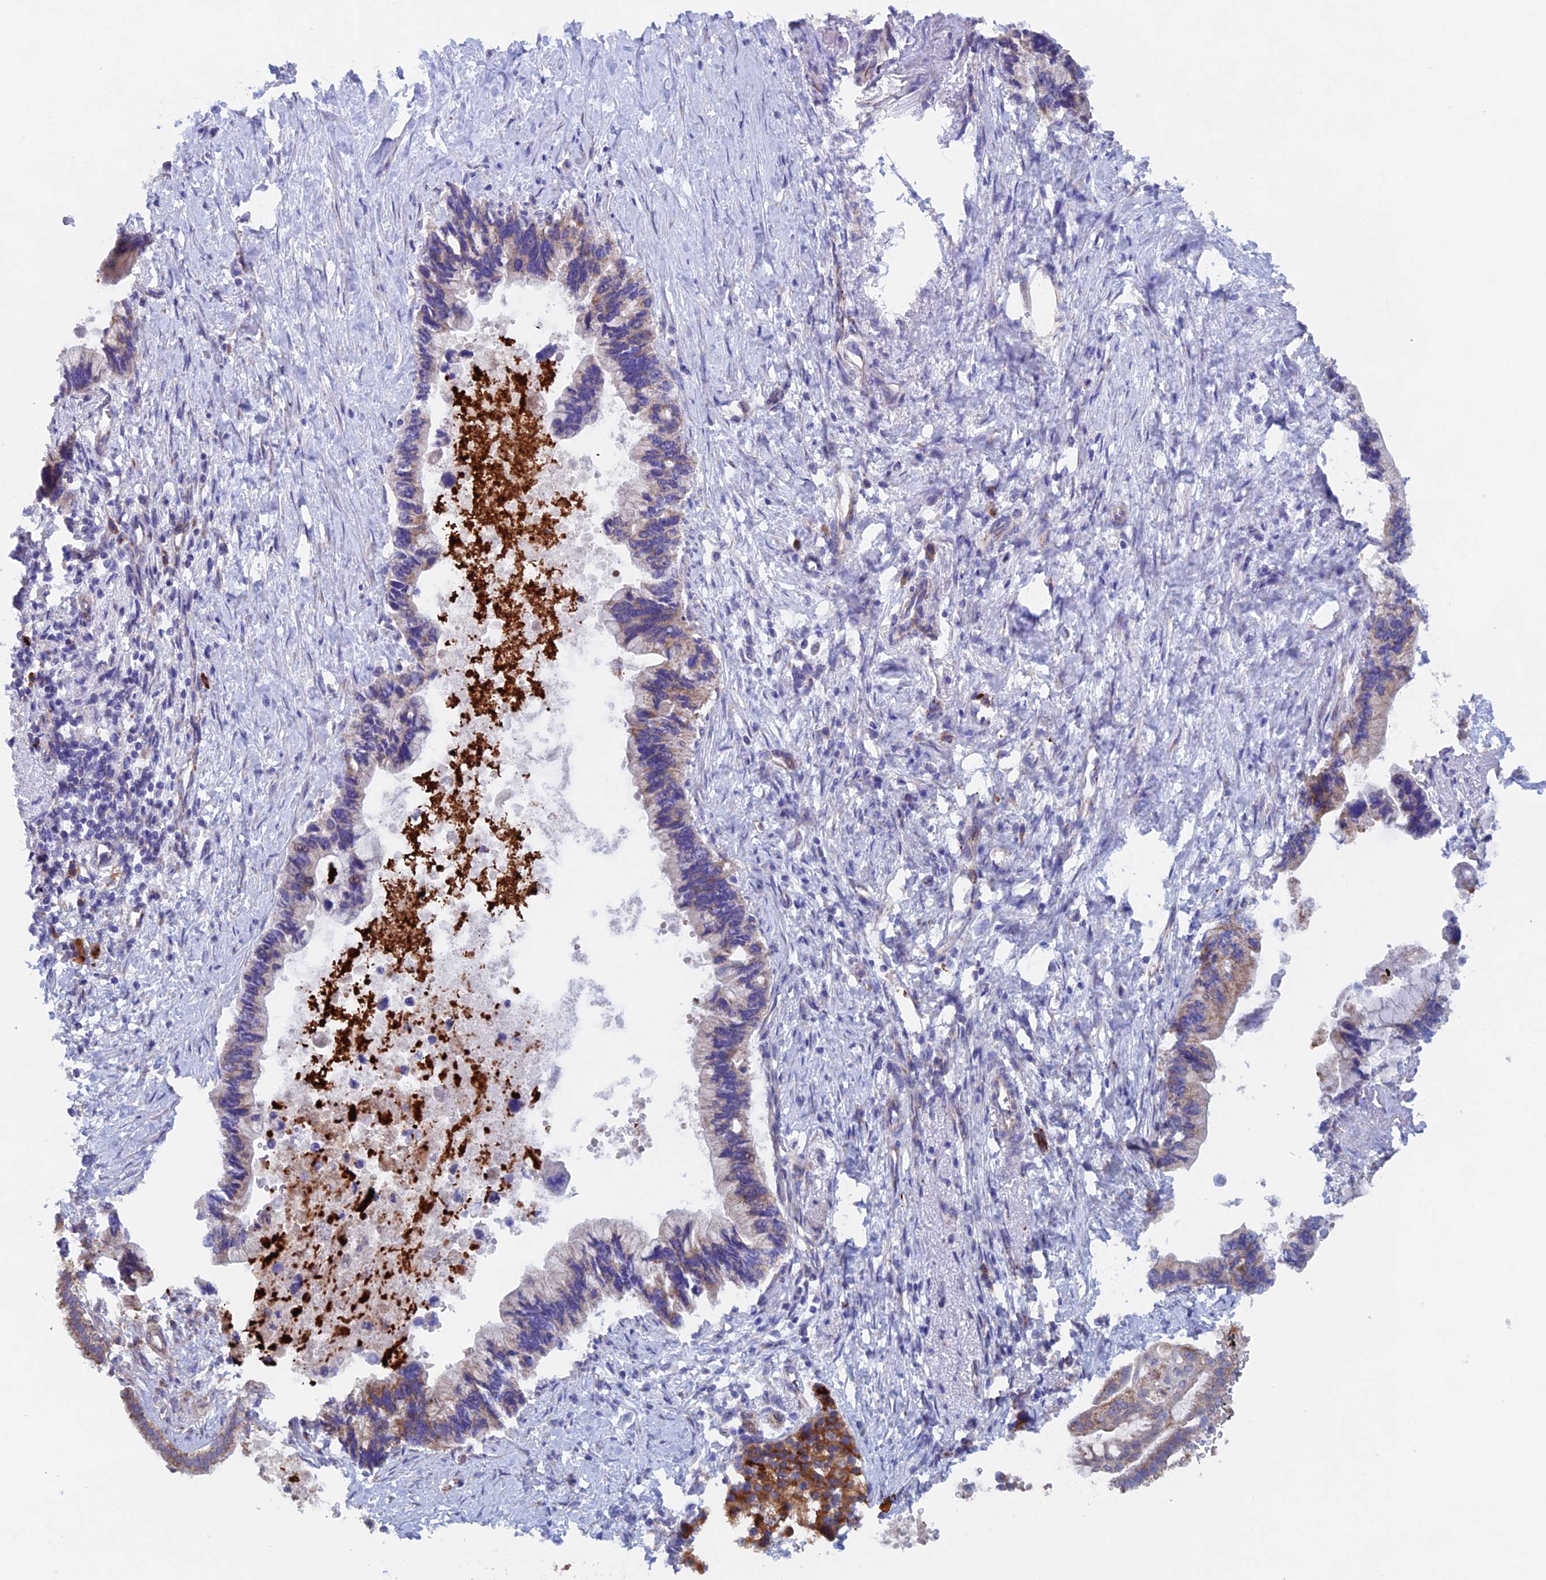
{"staining": {"intensity": "moderate", "quantity": "25%-75%", "location": "cytoplasmic/membranous"}, "tissue": "pancreatic cancer", "cell_type": "Tumor cells", "image_type": "cancer", "snomed": [{"axis": "morphology", "description": "Adenocarcinoma, NOS"}, {"axis": "topography", "description": "Pancreas"}], "caption": "Human pancreatic cancer stained with a protein marker demonstrates moderate staining in tumor cells.", "gene": "MRPL1", "patient": {"sex": "female", "age": 83}}